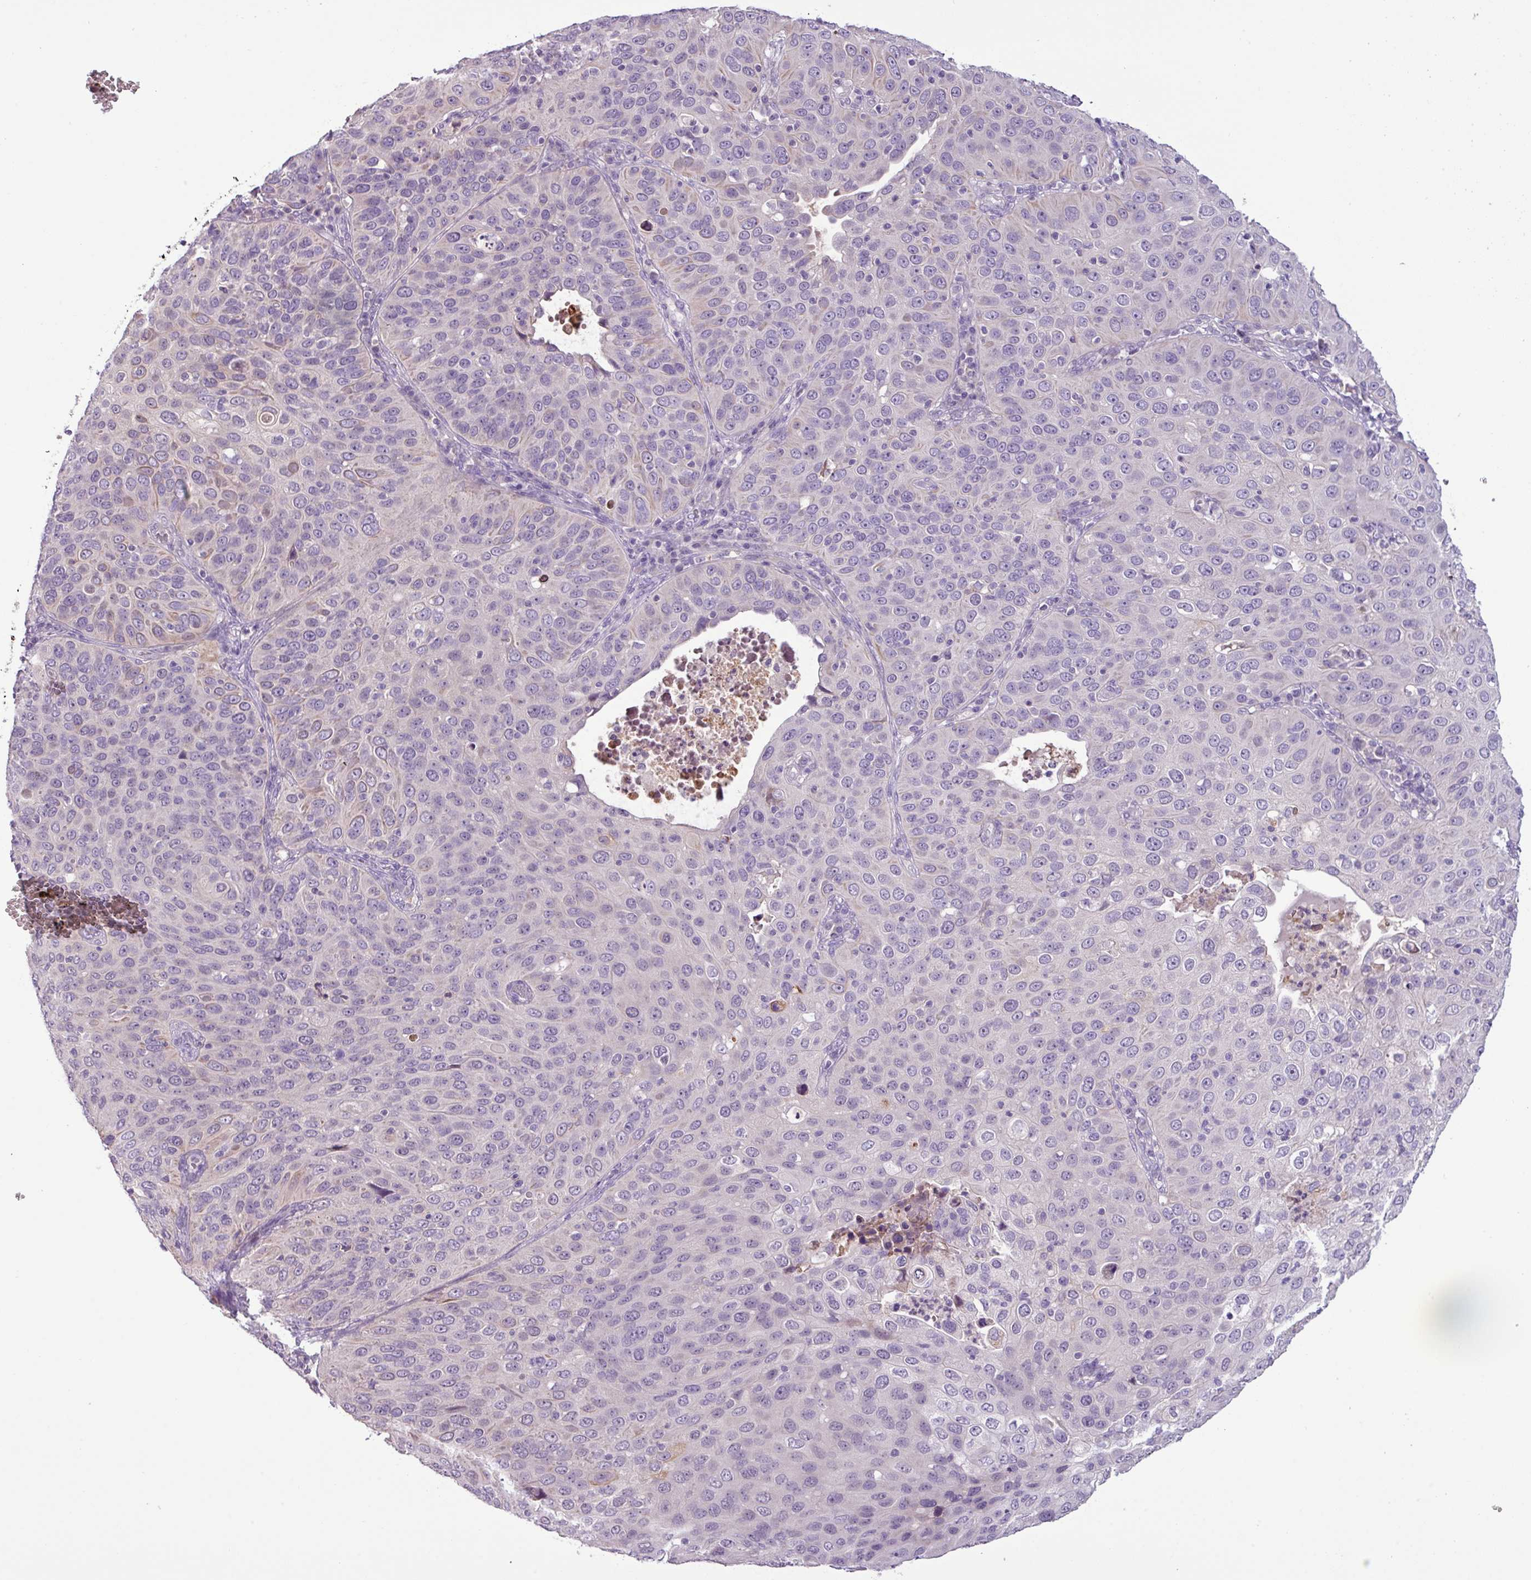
{"staining": {"intensity": "weak", "quantity": "<25%", "location": "cytoplasmic/membranous"}, "tissue": "cervical cancer", "cell_type": "Tumor cells", "image_type": "cancer", "snomed": [{"axis": "morphology", "description": "Squamous cell carcinoma, NOS"}, {"axis": "topography", "description": "Cervix"}], "caption": "An IHC photomicrograph of squamous cell carcinoma (cervical) is shown. There is no staining in tumor cells of squamous cell carcinoma (cervical).", "gene": "PNLDC1", "patient": {"sex": "female", "age": 36}}